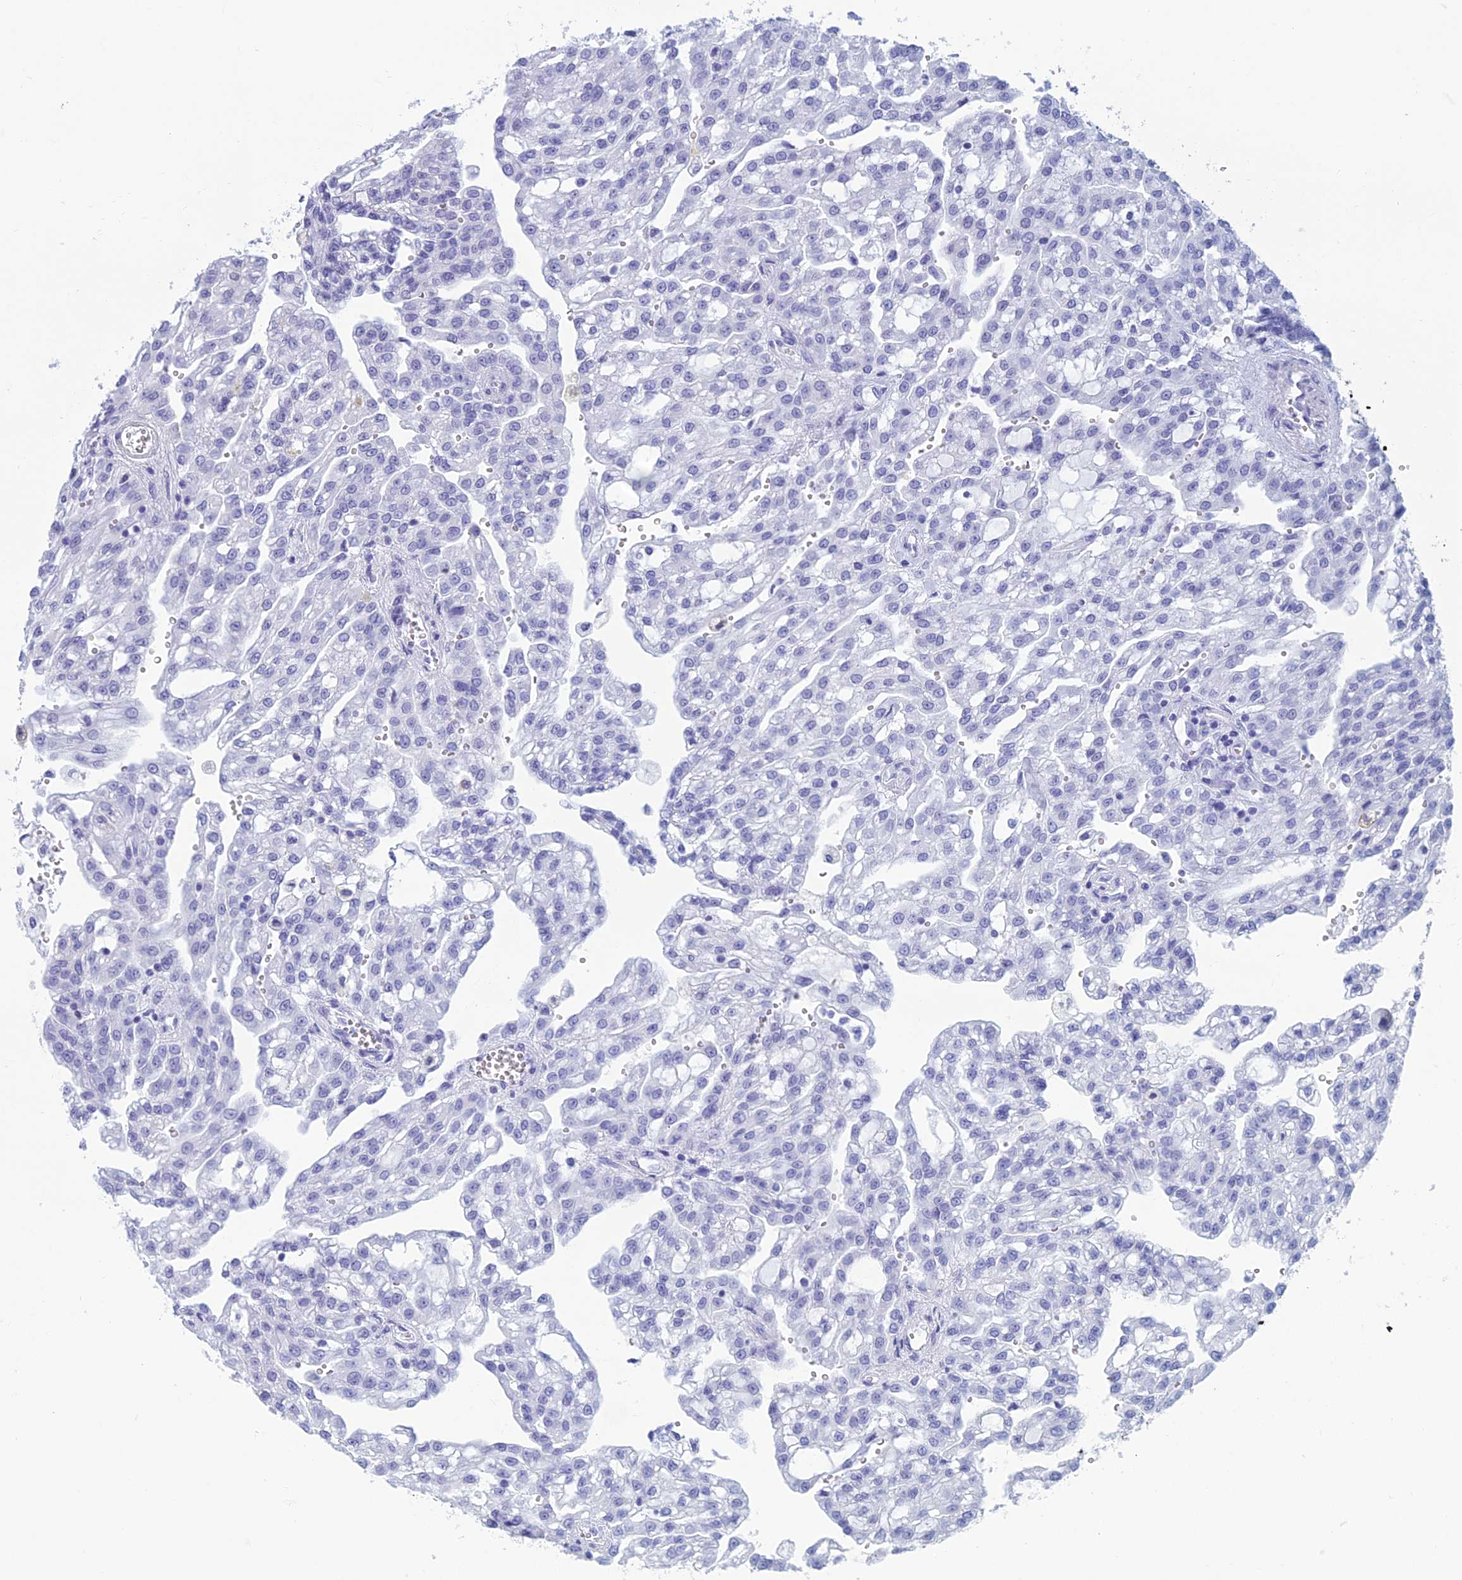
{"staining": {"intensity": "negative", "quantity": "none", "location": "none"}, "tissue": "renal cancer", "cell_type": "Tumor cells", "image_type": "cancer", "snomed": [{"axis": "morphology", "description": "Adenocarcinoma, NOS"}, {"axis": "topography", "description": "Kidney"}], "caption": "Human adenocarcinoma (renal) stained for a protein using IHC demonstrates no staining in tumor cells.", "gene": "CCDC183", "patient": {"sex": "male", "age": 63}}